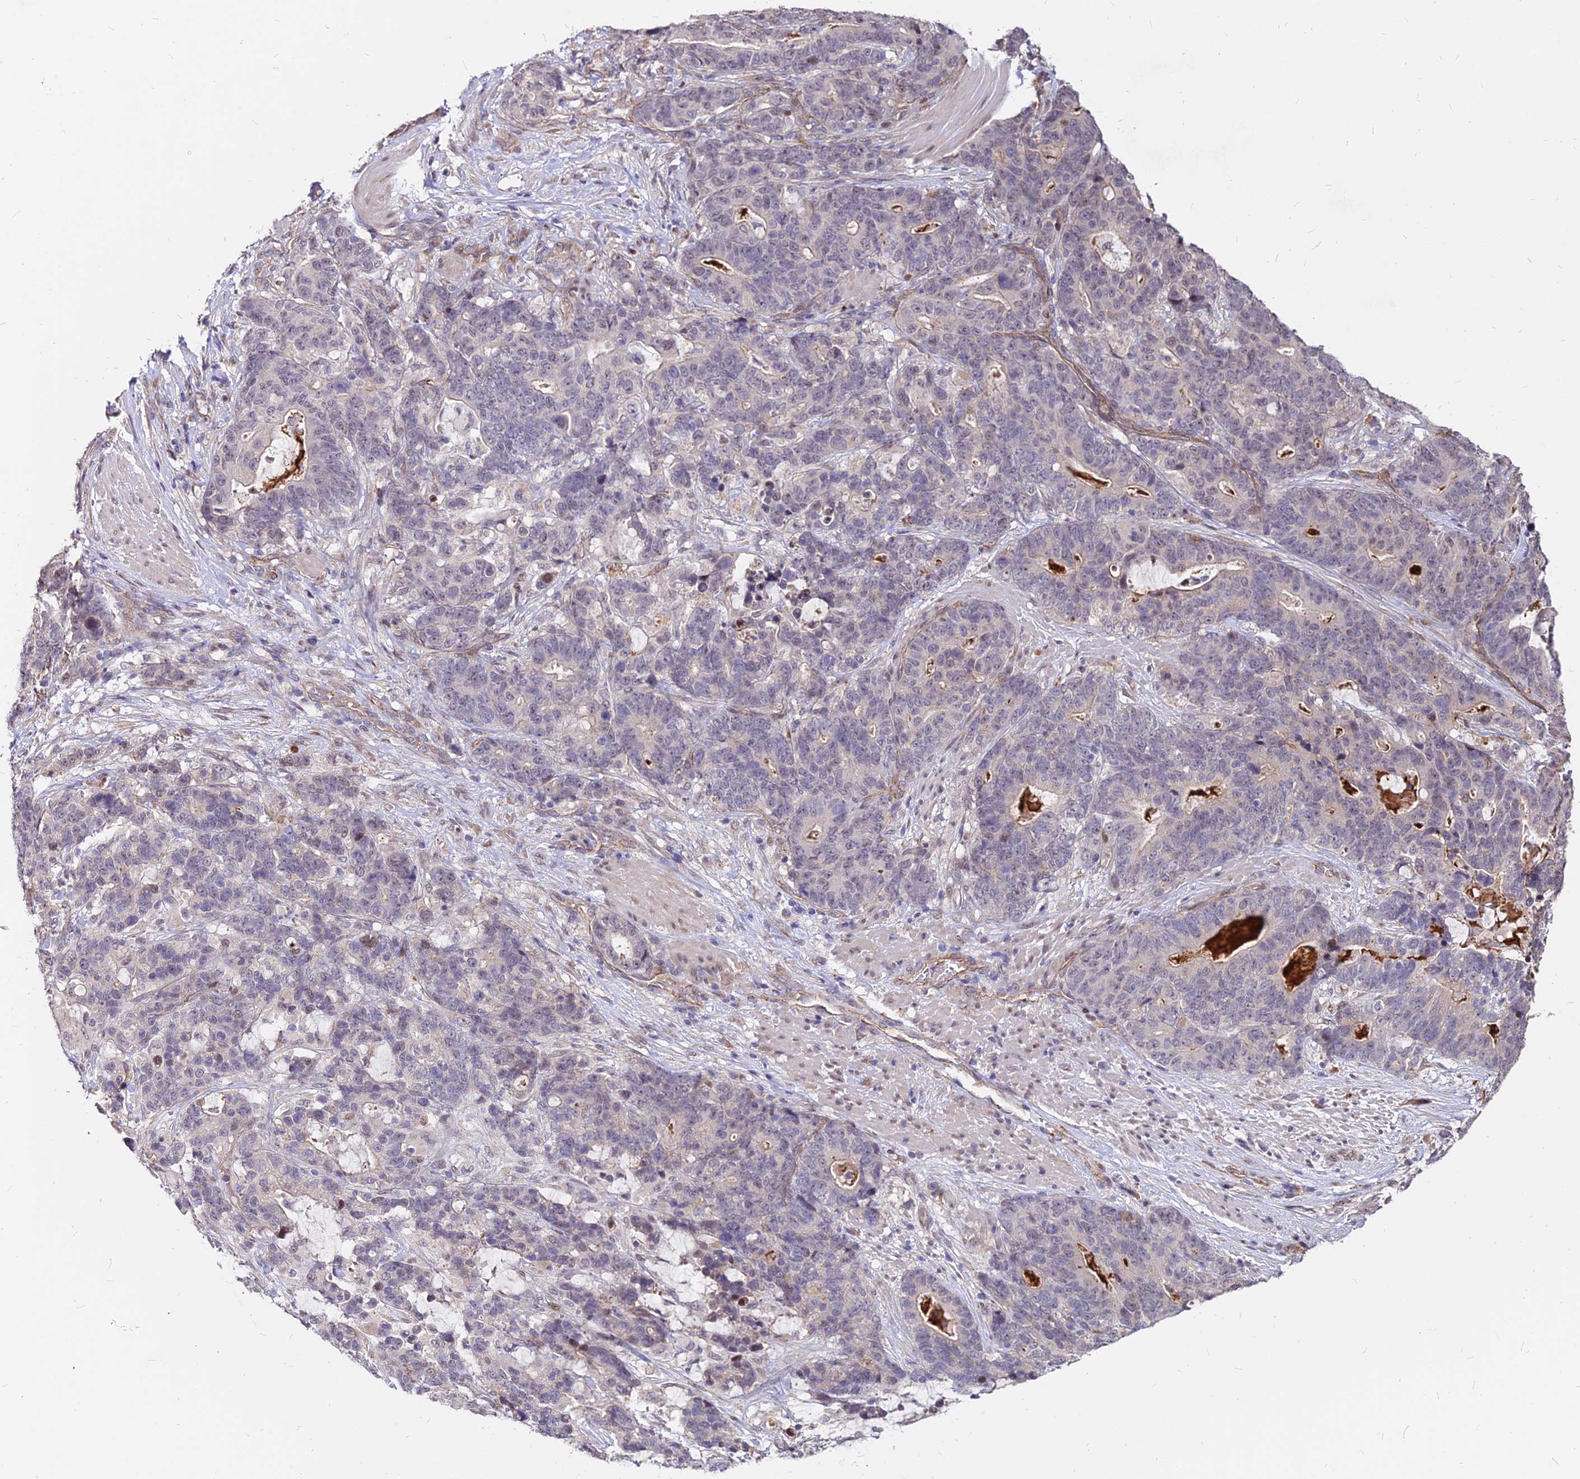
{"staining": {"intensity": "negative", "quantity": "none", "location": "none"}, "tissue": "stomach cancer", "cell_type": "Tumor cells", "image_type": "cancer", "snomed": [{"axis": "morphology", "description": "Adenocarcinoma, NOS"}, {"axis": "topography", "description": "Stomach"}], "caption": "The micrograph displays no staining of tumor cells in stomach adenocarcinoma.", "gene": "C11orf68", "patient": {"sex": "female", "age": 76}}